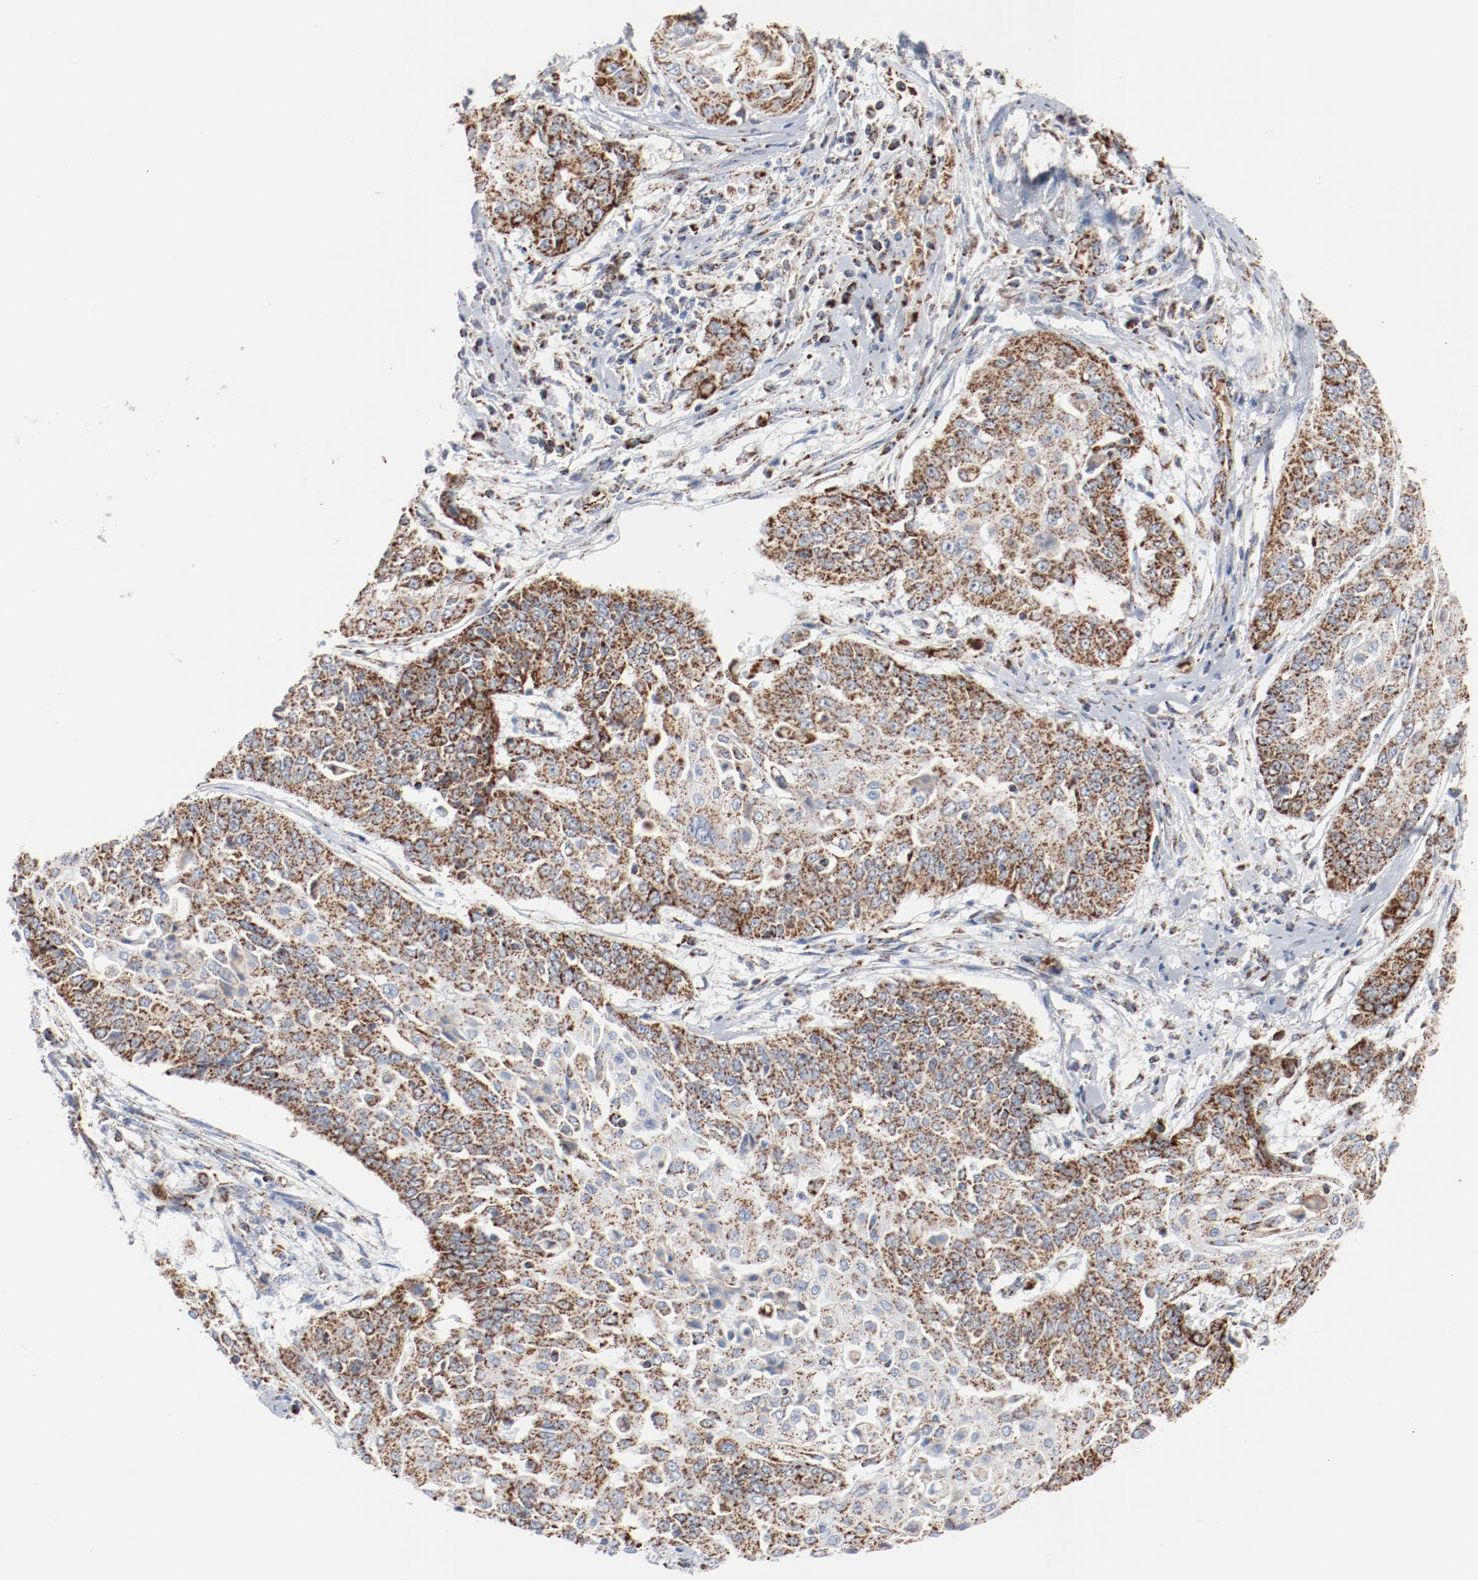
{"staining": {"intensity": "strong", "quantity": ">75%", "location": "cytoplasmic/membranous"}, "tissue": "cervical cancer", "cell_type": "Tumor cells", "image_type": "cancer", "snomed": [{"axis": "morphology", "description": "Squamous cell carcinoma, NOS"}, {"axis": "topography", "description": "Cervix"}], "caption": "A histopathology image showing strong cytoplasmic/membranous staining in approximately >75% of tumor cells in cervical cancer (squamous cell carcinoma), as visualized by brown immunohistochemical staining.", "gene": "NDUFB8", "patient": {"sex": "female", "age": 64}}